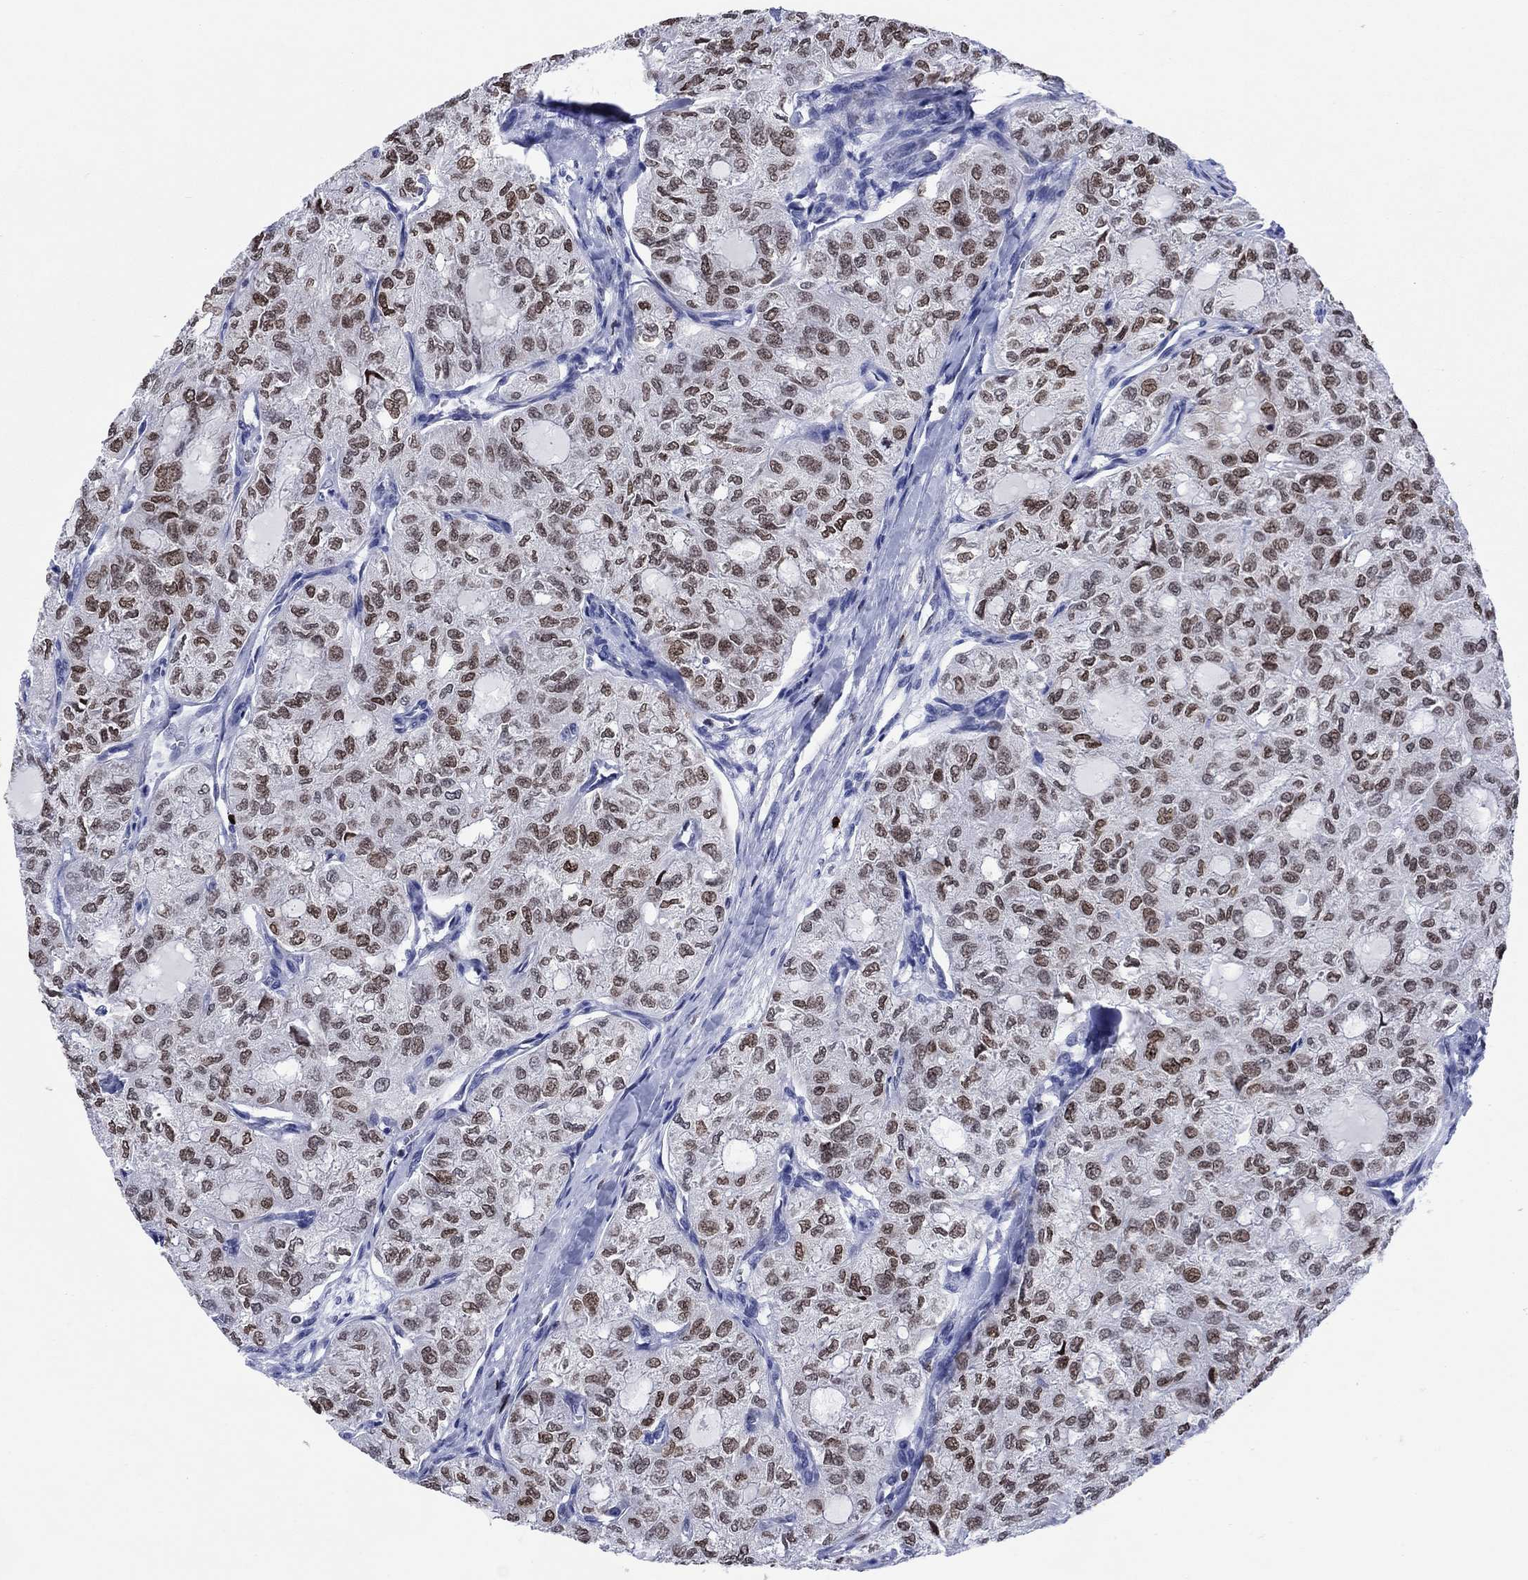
{"staining": {"intensity": "weak", "quantity": "25%-75%", "location": "nuclear"}, "tissue": "thyroid cancer", "cell_type": "Tumor cells", "image_type": "cancer", "snomed": [{"axis": "morphology", "description": "Follicular adenoma carcinoma, NOS"}, {"axis": "topography", "description": "Thyroid gland"}], "caption": "Approximately 25%-75% of tumor cells in thyroid cancer (follicular adenoma carcinoma) demonstrate weak nuclear protein expression as visualized by brown immunohistochemical staining.", "gene": "HMGA1", "patient": {"sex": "male", "age": 75}}